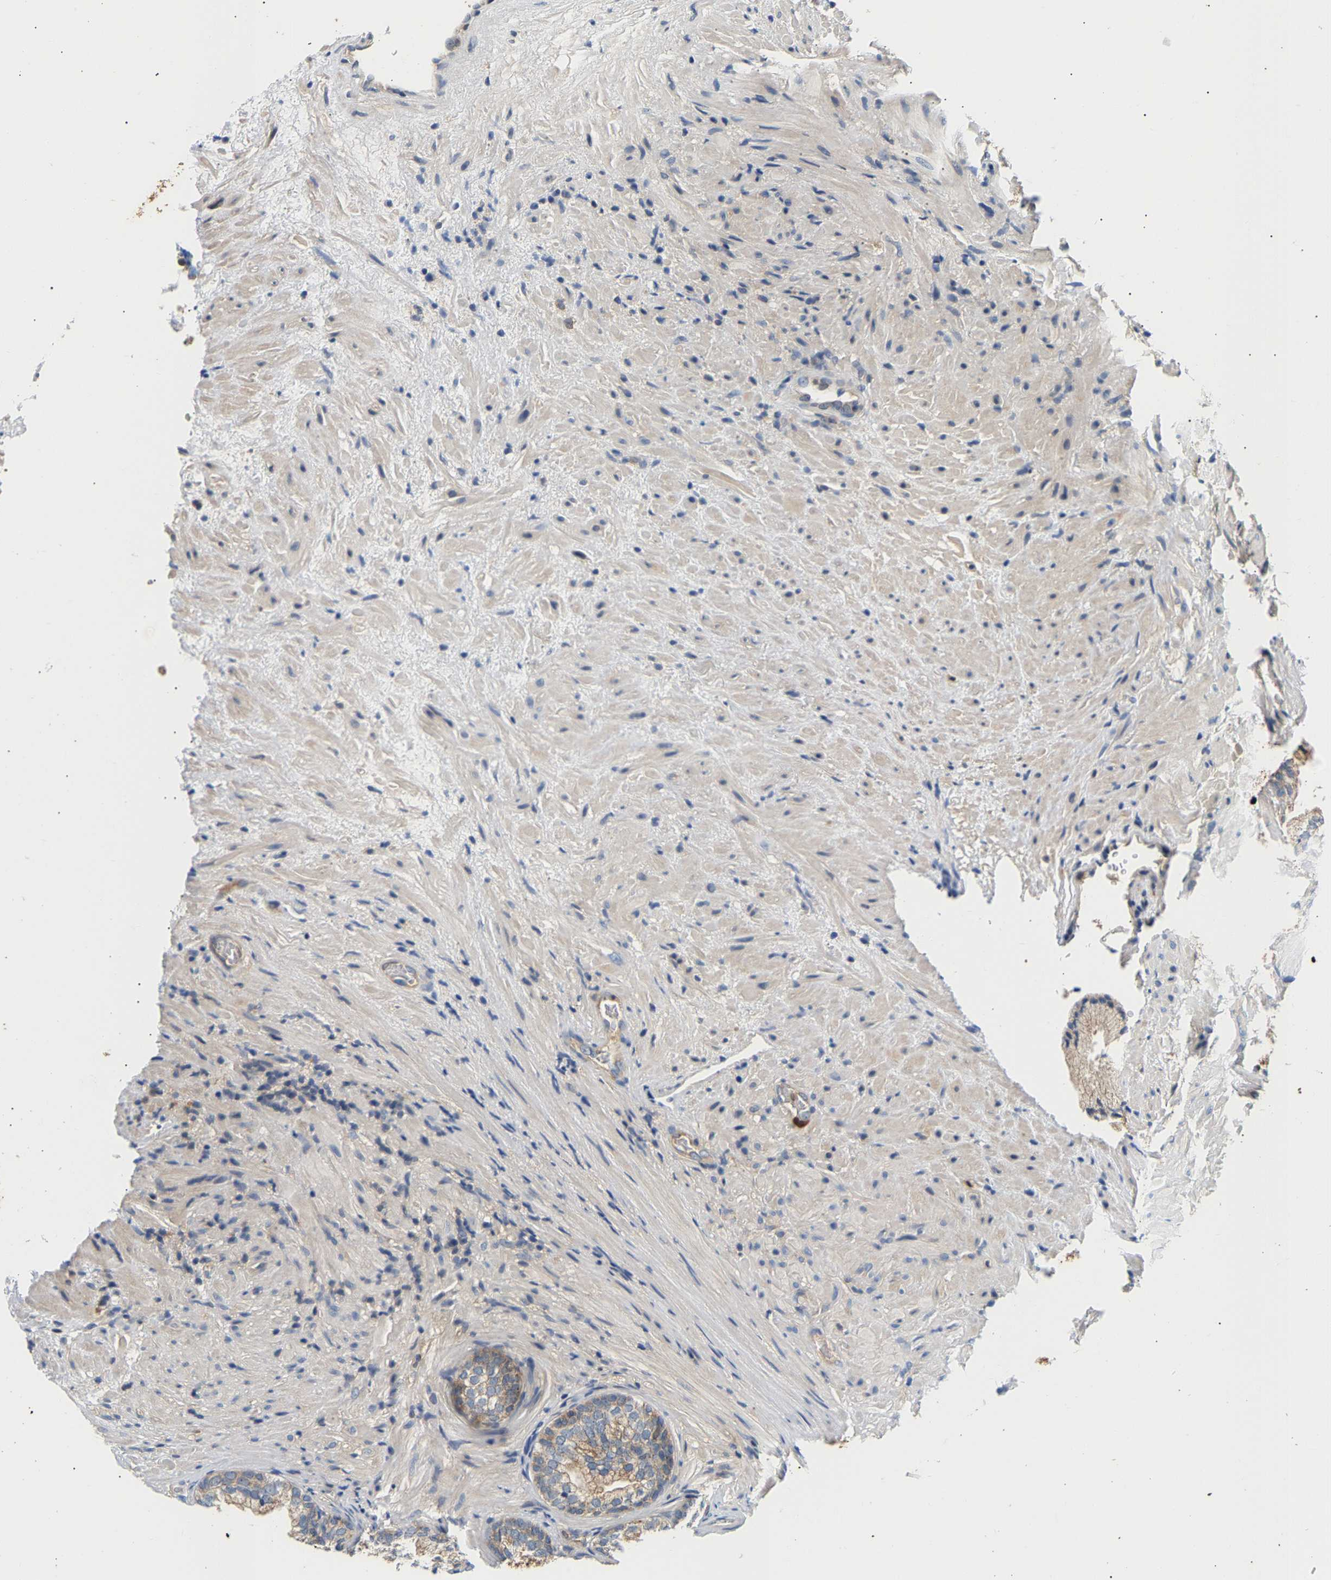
{"staining": {"intensity": "weak", "quantity": ">75%", "location": "cytoplasmic/membranous"}, "tissue": "prostate", "cell_type": "Glandular cells", "image_type": "normal", "snomed": [{"axis": "morphology", "description": "Normal tissue, NOS"}, {"axis": "topography", "description": "Prostate"}], "caption": "An image showing weak cytoplasmic/membranous expression in approximately >75% of glandular cells in unremarkable prostate, as visualized by brown immunohistochemical staining.", "gene": "PPID", "patient": {"sex": "male", "age": 76}}